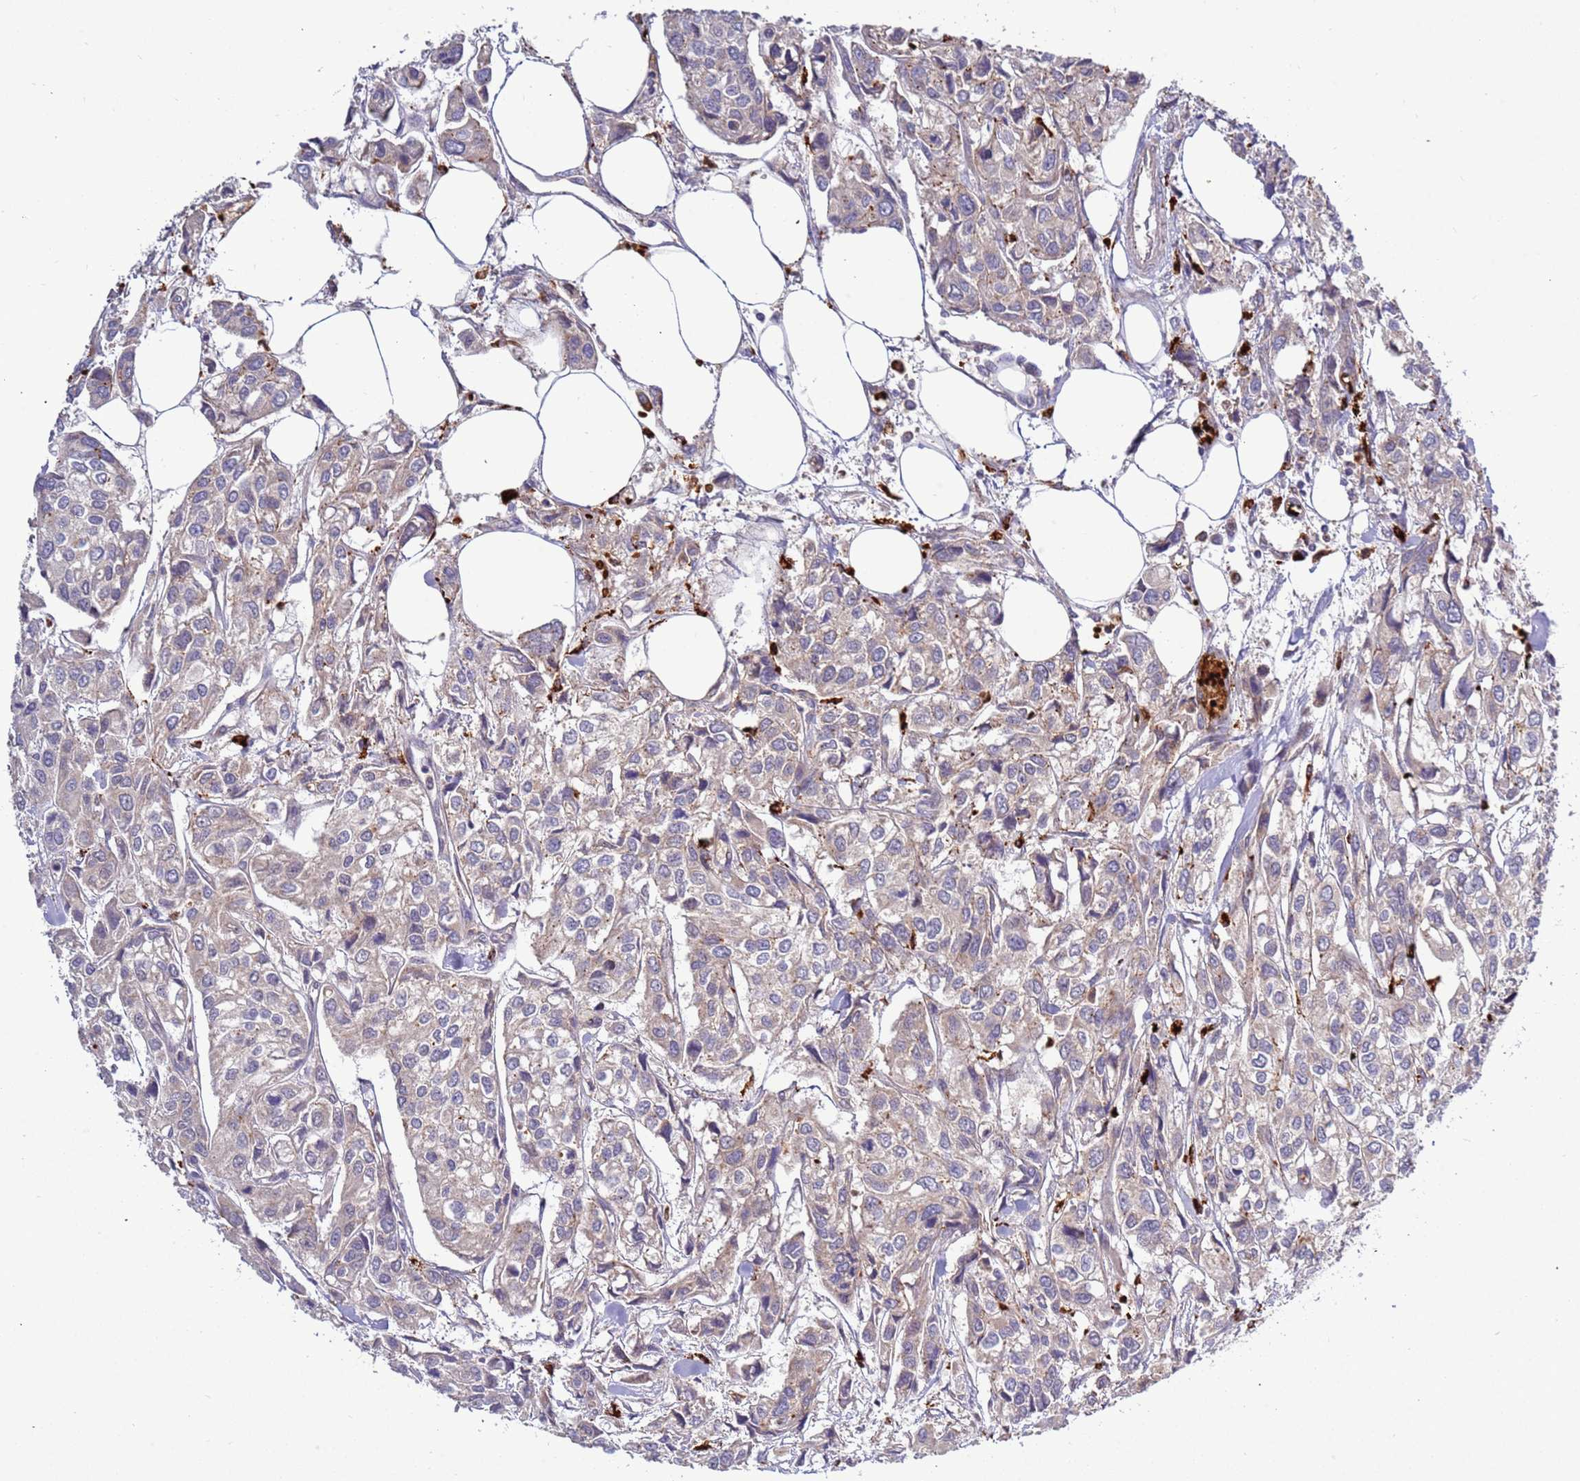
{"staining": {"intensity": "weak", "quantity": ">75%", "location": "cytoplasmic/membranous"}, "tissue": "urothelial cancer", "cell_type": "Tumor cells", "image_type": "cancer", "snomed": [{"axis": "morphology", "description": "Urothelial carcinoma, High grade"}, {"axis": "topography", "description": "Urinary bladder"}], "caption": "Immunohistochemical staining of human urothelial cancer shows low levels of weak cytoplasmic/membranous staining in approximately >75% of tumor cells.", "gene": "VPS36", "patient": {"sex": "male", "age": 67}}